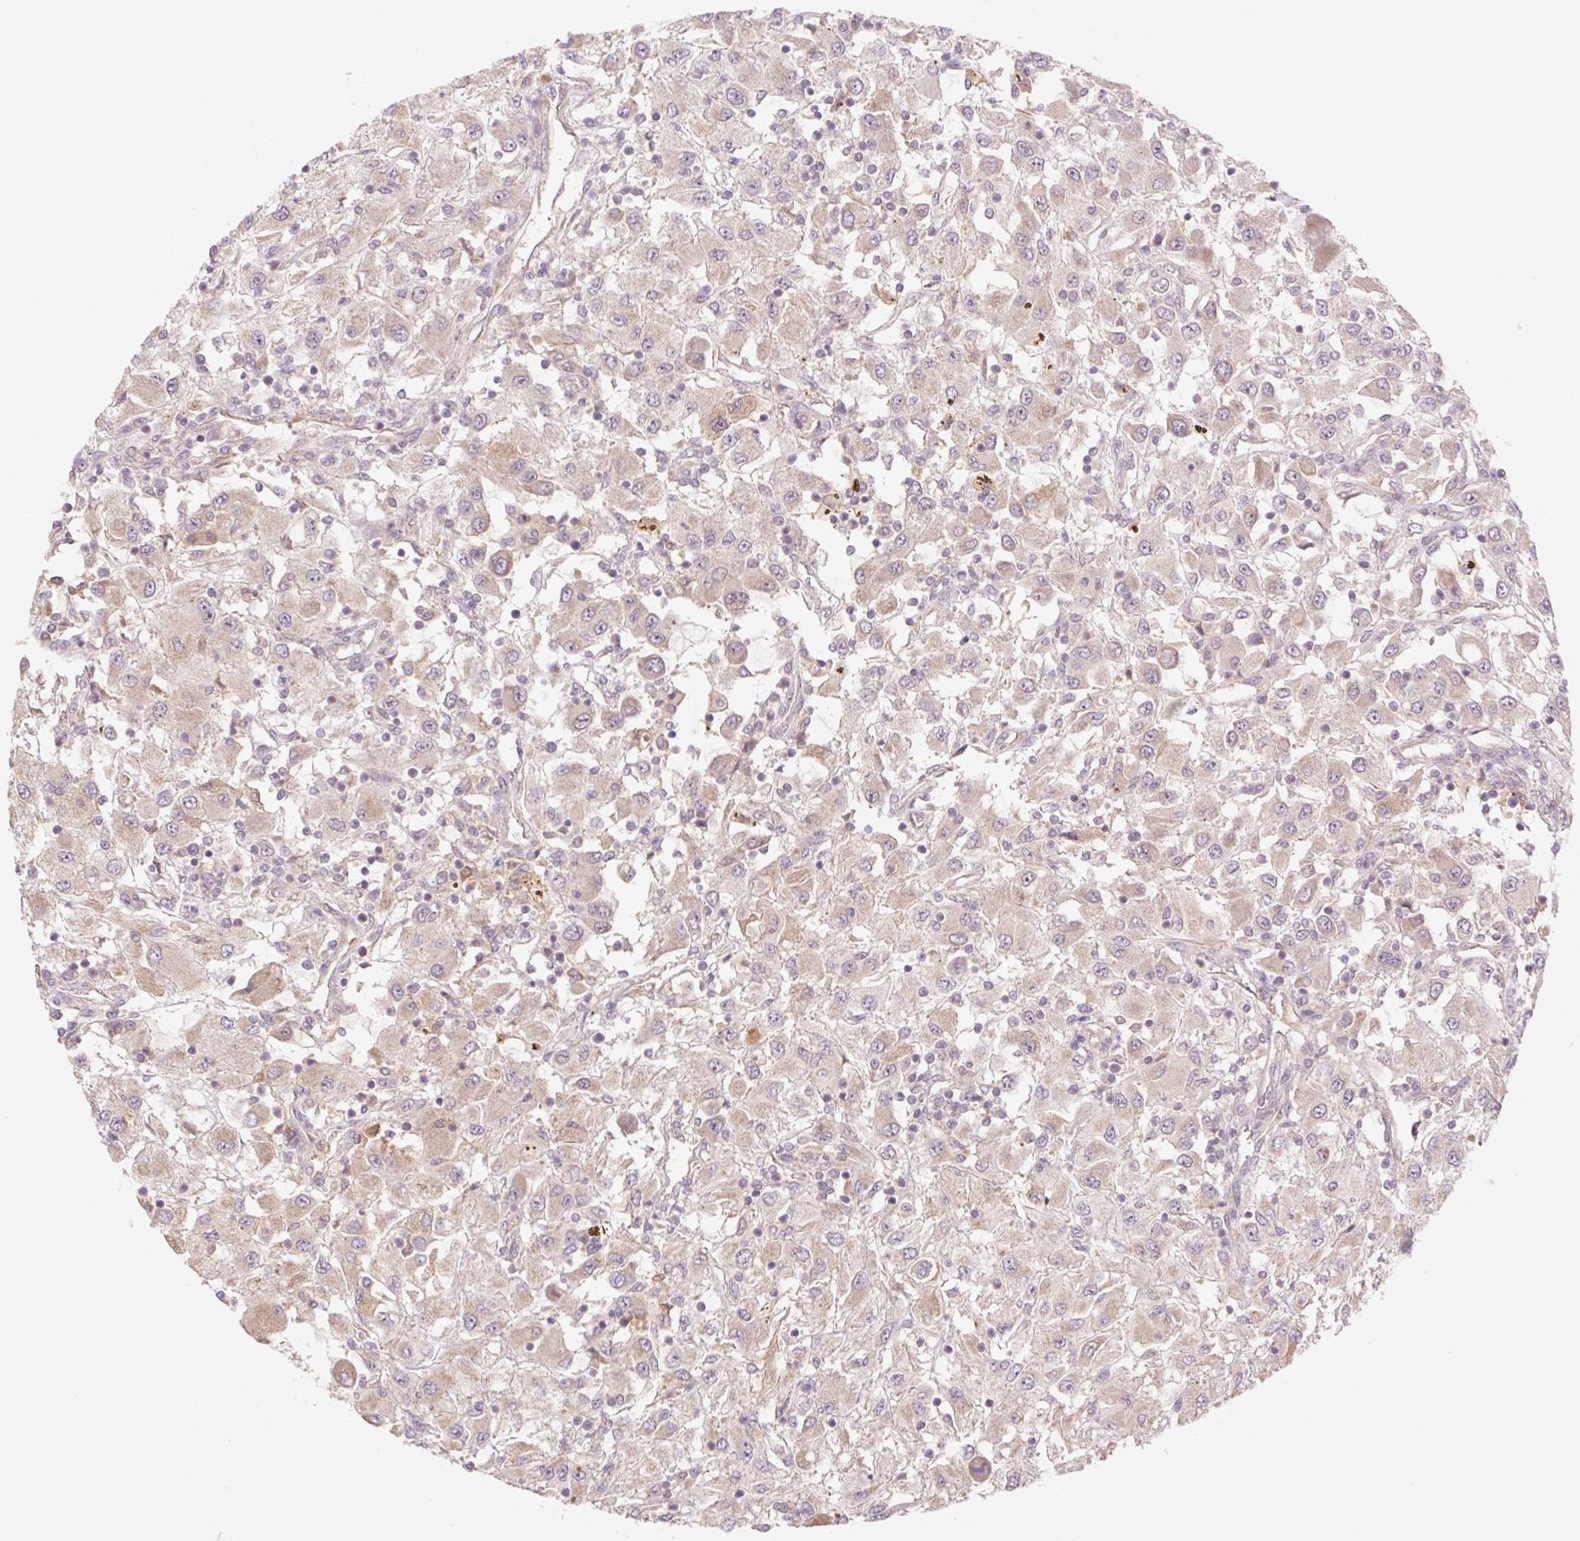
{"staining": {"intensity": "weak", "quantity": "25%-75%", "location": "cytoplasmic/membranous"}, "tissue": "renal cancer", "cell_type": "Tumor cells", "image_type": "cancer", "snomed": [{"axis": "morphology", "description": "Adenocarcinoma, NOS"}, {"axis": "topography", "description": "Kidney"}], "caption": "IHC image of neoplastic tissue: adenocarcinoma (renal) stained using IHC reveals low levels of weak protein expression localized specifically in the cytoplasmic/membranous of tumor cells, appearing as a cytoplasmic/membranous brown color.", "gene": "YJU2B", "patient": {"sex": "female", "age": 67}}